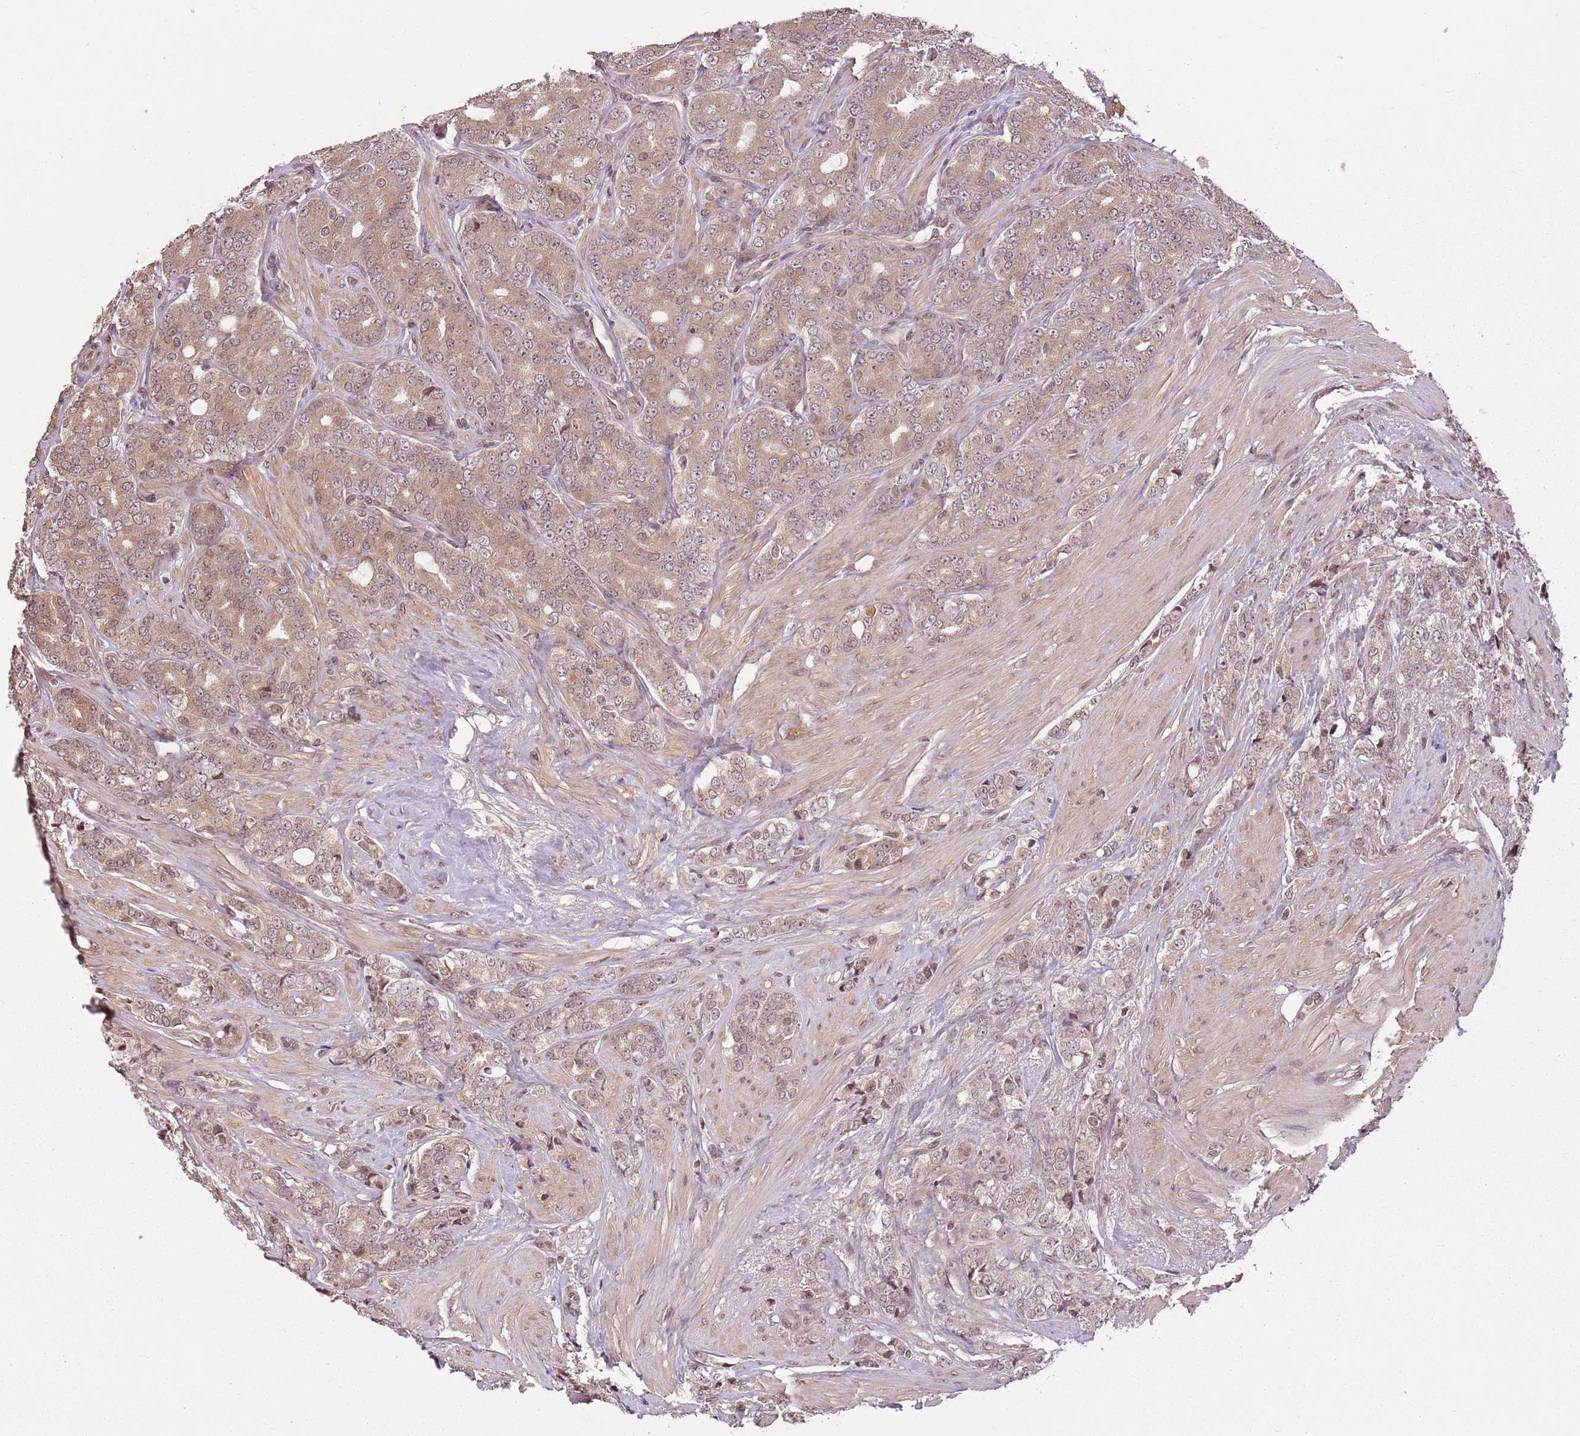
{"staining": {"intensity": "moderate", "quantity": ">75%", "location": "cytoplasmic/membranous,nuclear"}, "tissue": "prostate cancer", "cell_type": "Tumor cells", "image_type": "cancer", "snomed": [{"axis": "morphology", "description": "Adenocarcinoma, High grade"}, {"axis": "topography", "description": "Prostate"}], "caption": "Brown immunohistochemical staining in prostate cancer shows moderate cytoplasmic/membranous and nuclear positivity in about >75% of tumor cells. (DAB (3,3'-diaminobenzidine) = brown stain, brightfield microscopy at high magnification).", "gene": "CAPN9", "patient": {"sex": "male", "age": 62}}